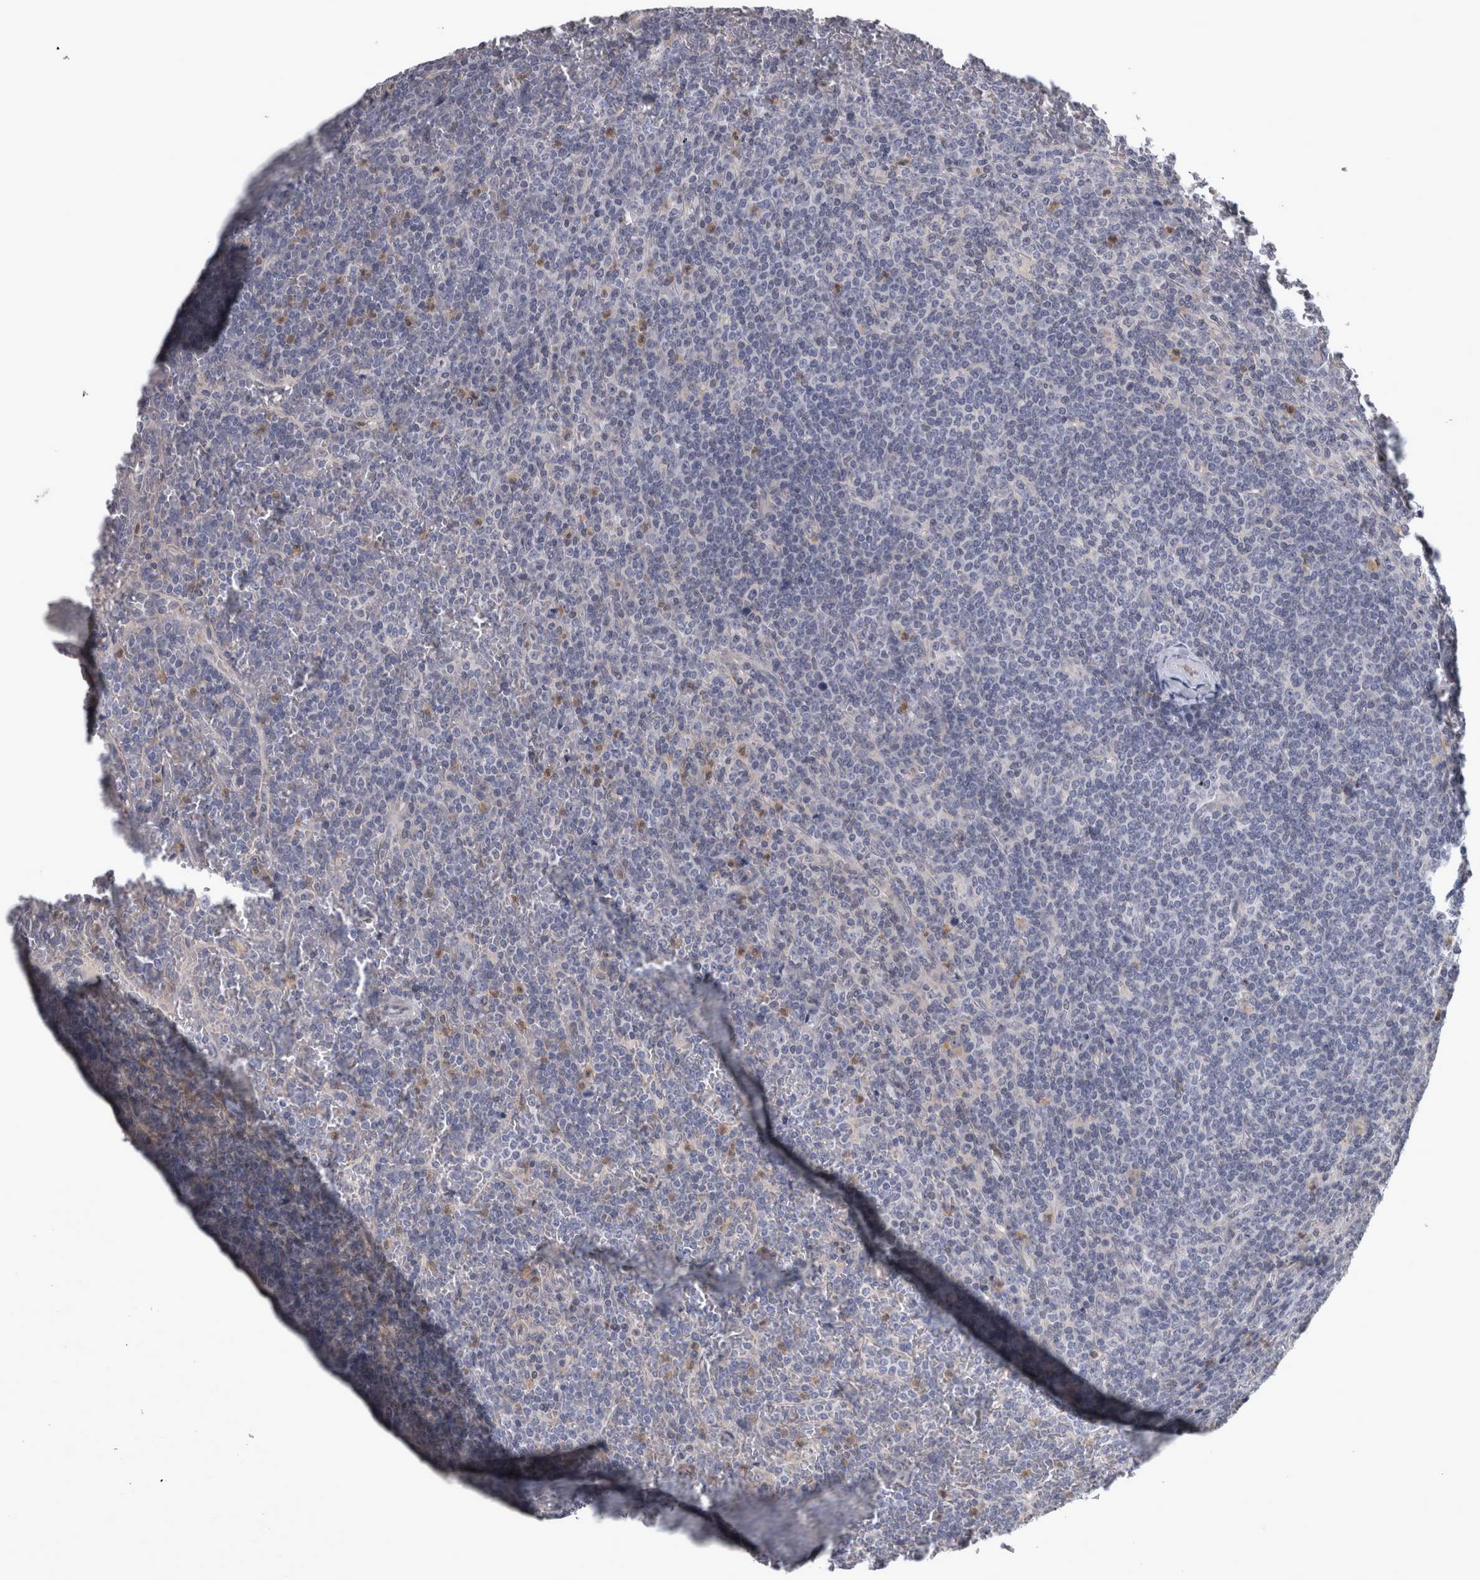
{"staining": {"intensity": "negative", "quantity": "none", "location": "none"}, "tissue": "lymphoma", "cell_type": "Tumor cells", "image_type": "cancer", "snomed": [{"axis": "morphology", "description": "Malignant lymphoma, non-Hodgkin's type, Low grade"}, {"axis": "topography", "description": "Spleen"}], "caption": "Tumor cells are negative for brown protein staining in lymphoma.", "gene": "PRKCI", "patient": {"sex": "female", "age": 19}}